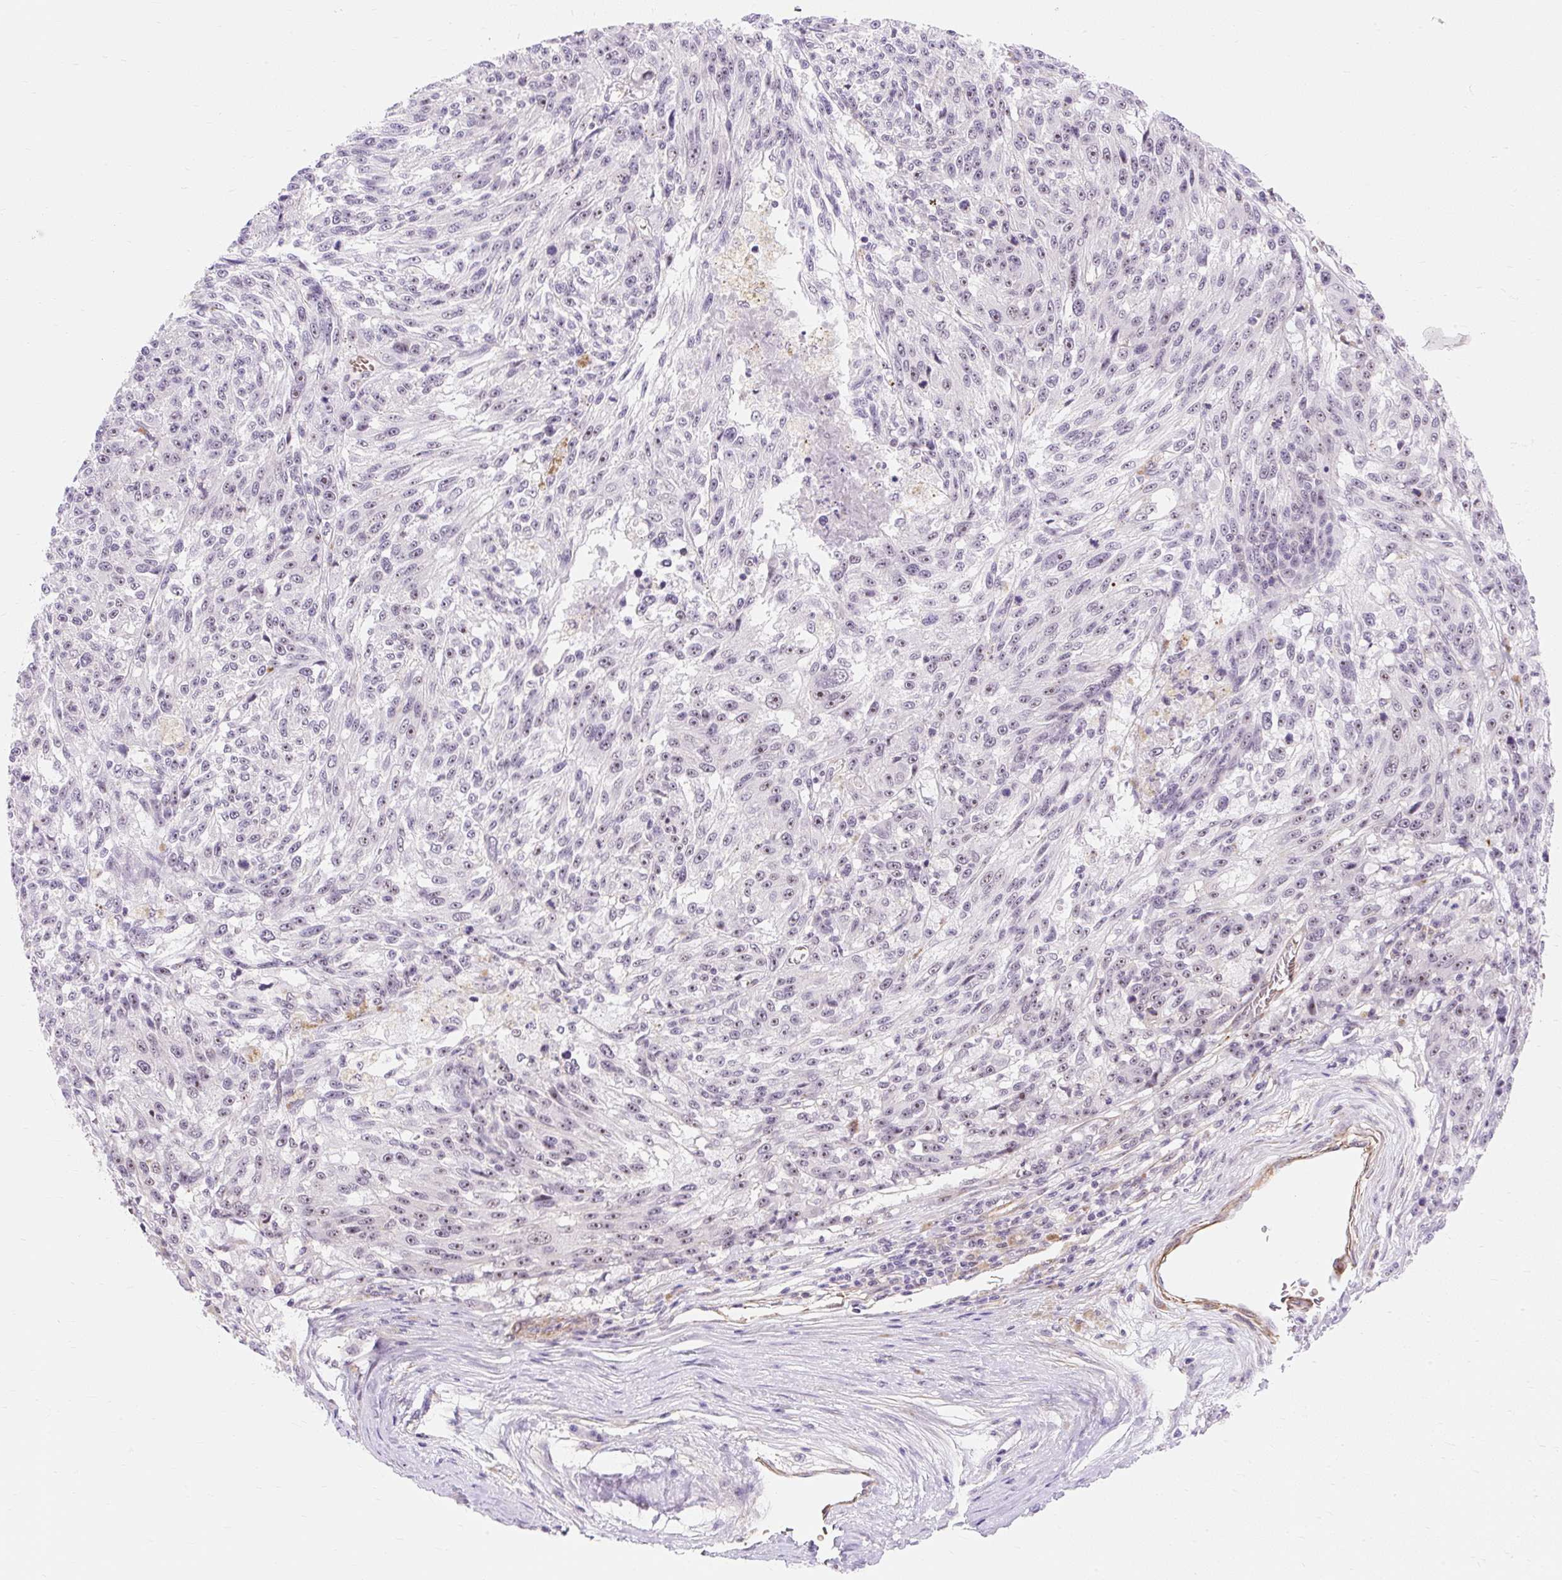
{"staining": {"intensity": "moderate", "quantity": "25%-75%", "location": "nuclear"}, "tissue": "melanoma", "cell_type": "Tumor cells", "image_type": "cancer", "snomed": [{"axis": "morphology", "description": "Malignant melanoma, NOS"}, {"axis": "topography", "description": "Skin"}], "caption": "The micrograph displays staining of melanoma, revealing moderate nuclear protein staining (brown color) within tumor cells.", "gene": "OBP2A", "patient": {"sex": "male", "age": 53}}